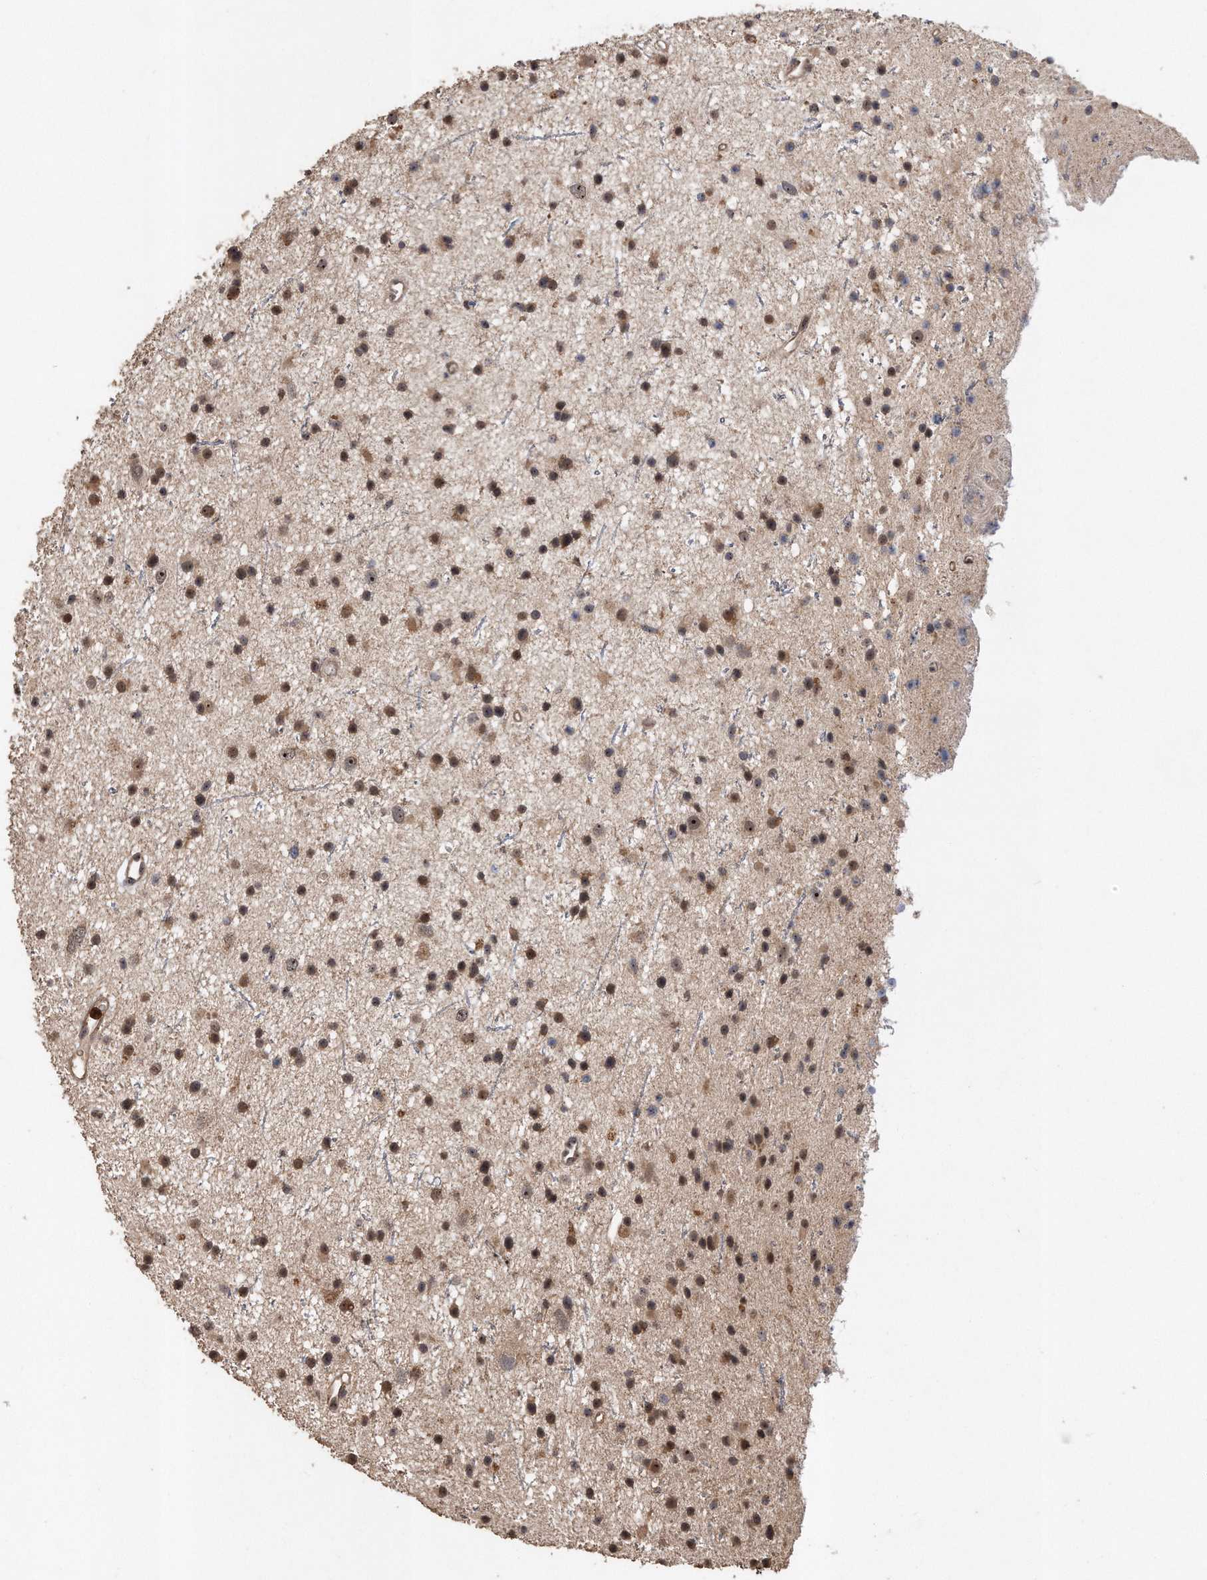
{"staining": {"intensity": "moderate", "quantity": ">75%", "location": "cytoplasmic/membranous,nuclear"}, "tissue": "glioma", "cell_type": "Tumor cells", "image_type": "cancer", "snomed": [{"axis": "morphology", "description": "Glioma, malignant, Low grade"}, {"axis": "topography", "description": "Cerebral cortex"}], "caption": "This photomicrograph exhibits IHC staining of glioma, with medium moderate cytoplasmic/membranous and nuclear staining in approximately >75% of tumor cells.", "gene": "PELO", "patient": {"sex": "female", "age": 39}}